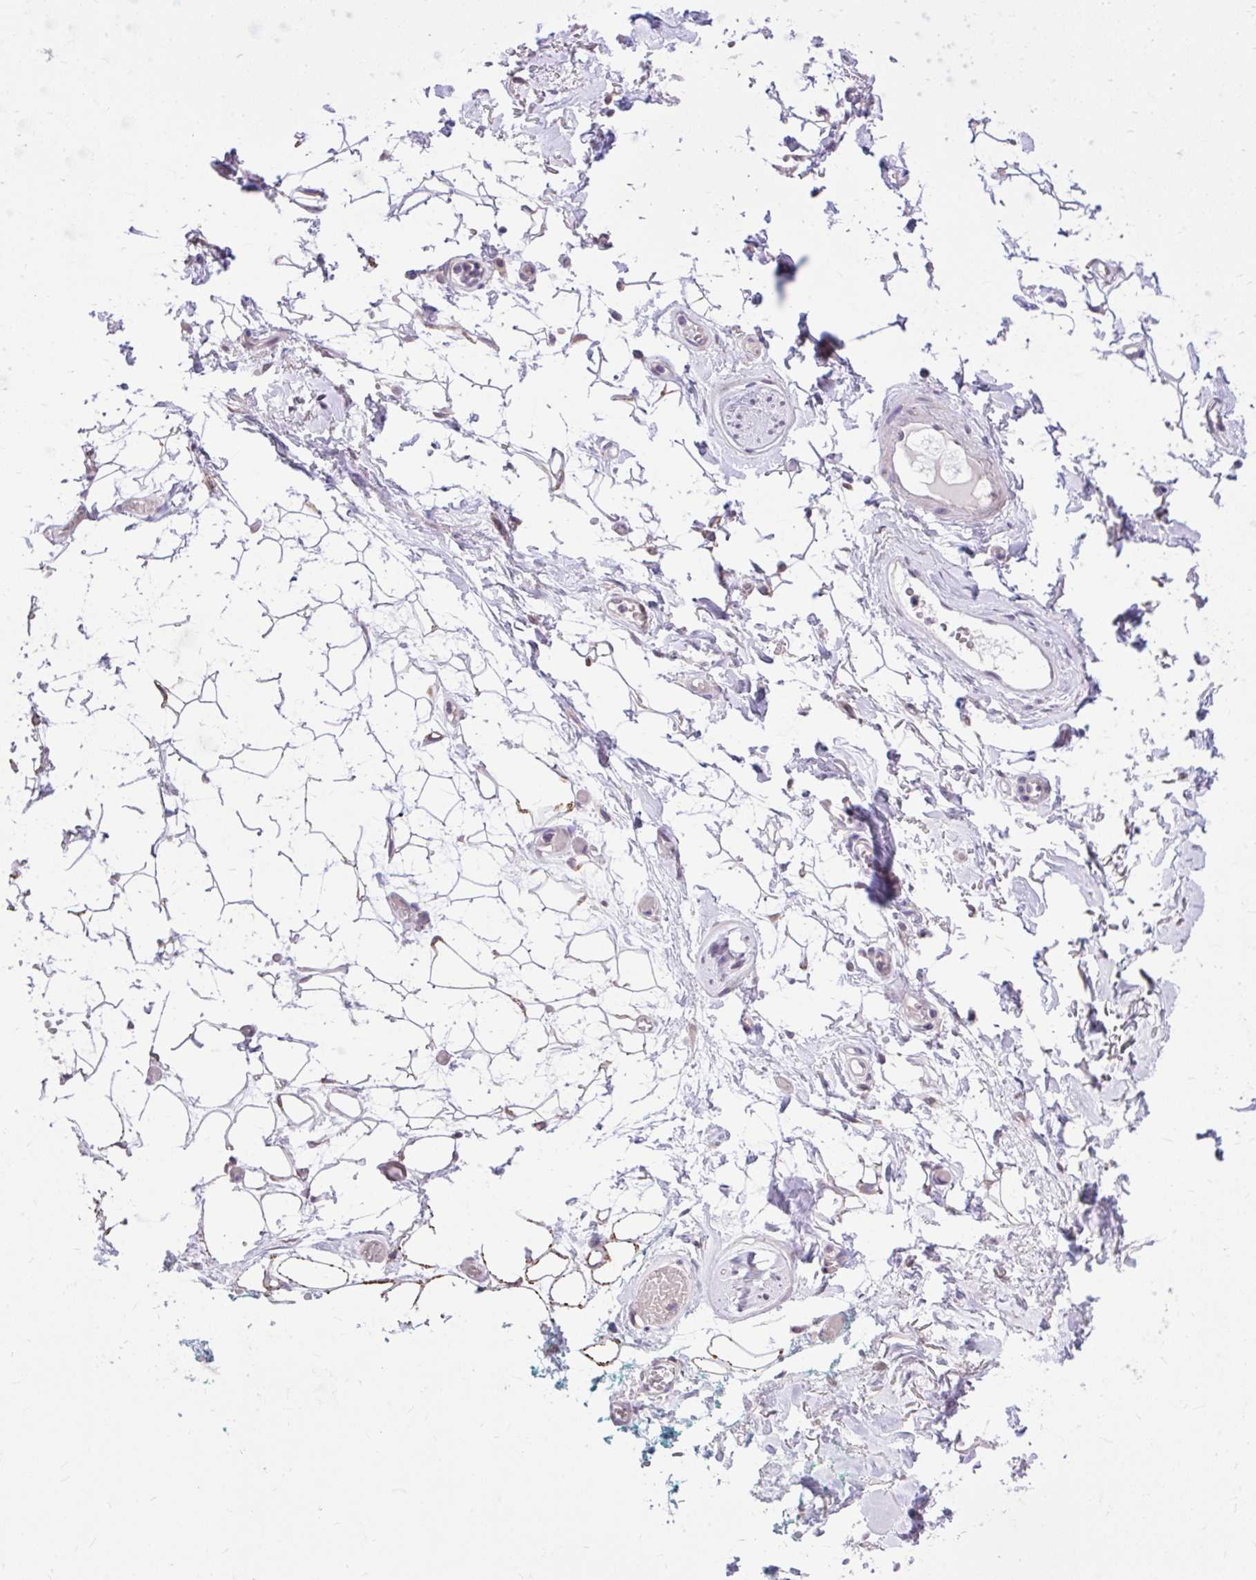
{"staining": {"intensity": "moderate", "quantity": "<25%", "location": "cytoplasmic/membranous"}, "tissue": "adipose tissue", "cell_type": "Adipocytes", "image_type": "normal", "snomed": [{"axis": "morphology", "description": "Normal tissue, NOS"}, {"axis": "topography", "description": "Anal"}, {"axis": "topography", "description": "Peripheral nerve tissue"}], "caption": "Benign adipose tissue was stained to show a protein in brown. There is low levels of moderate cytoplasmic/membranous expression in approximately <25% of adipocytes.", "gene": "CEACAM18", "patient": {"sex": "male", "age": 78}}